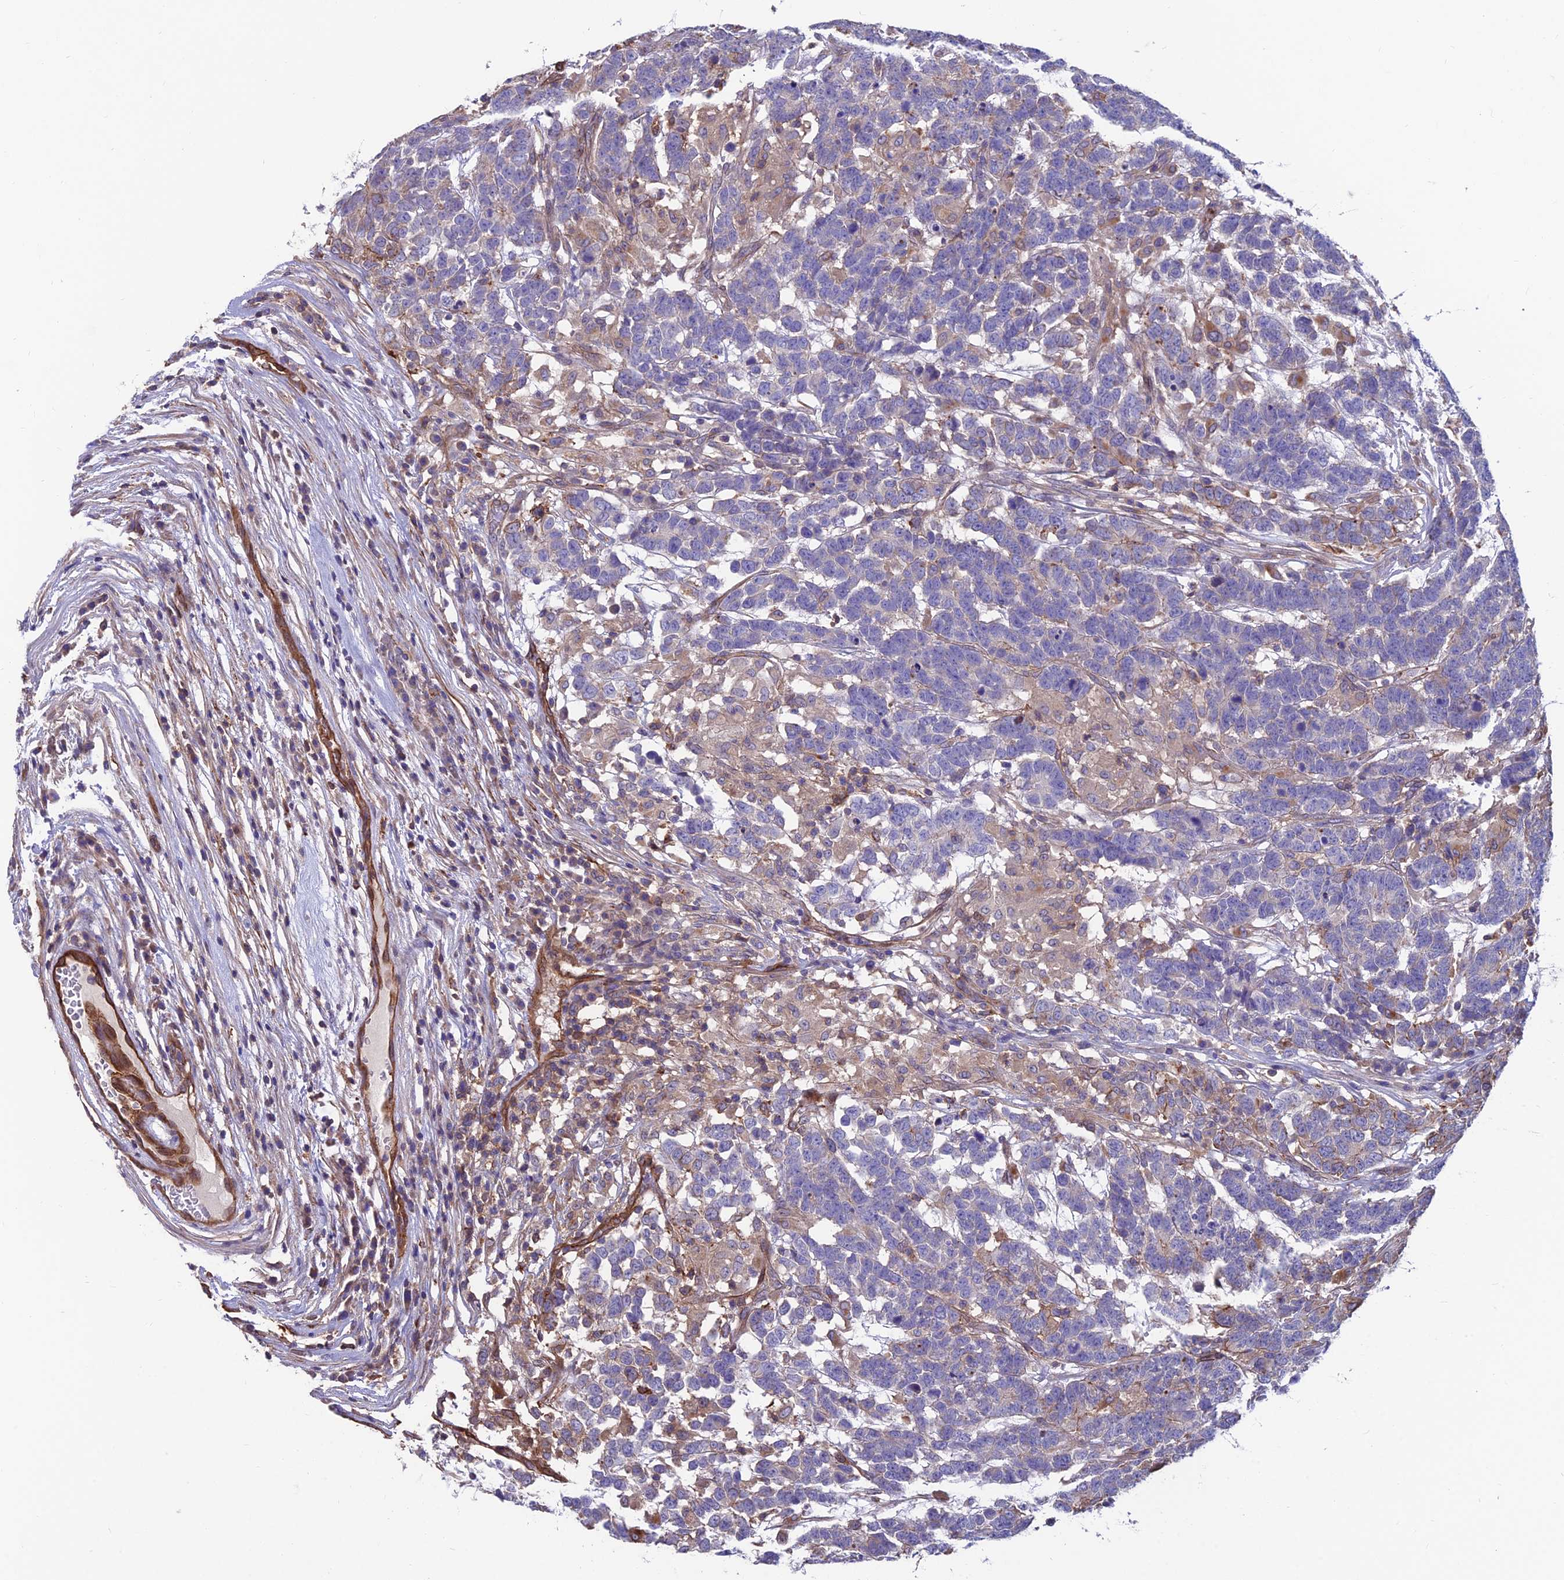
{"staining": {"intensity": "weak", "quantity": "<25%", "location": "cytoplasmic/membranous"}, "tissue": "testis cancer", "cell_type": "Tumor cells", "image_type": "cancer", "snomed": [{"axis": "morphology", "description": "Carcinoma, Embryonal, NOS"}, {"axis": "topography", "description": "Testis"}], "caption": "IHC image of testis cancer (embryonal carcinoma) stained for a protein (brown), which shows no positivity in tumor cells.", "gene": "RTN4RL1", "patient": {"sex": "male", "age": 26}}